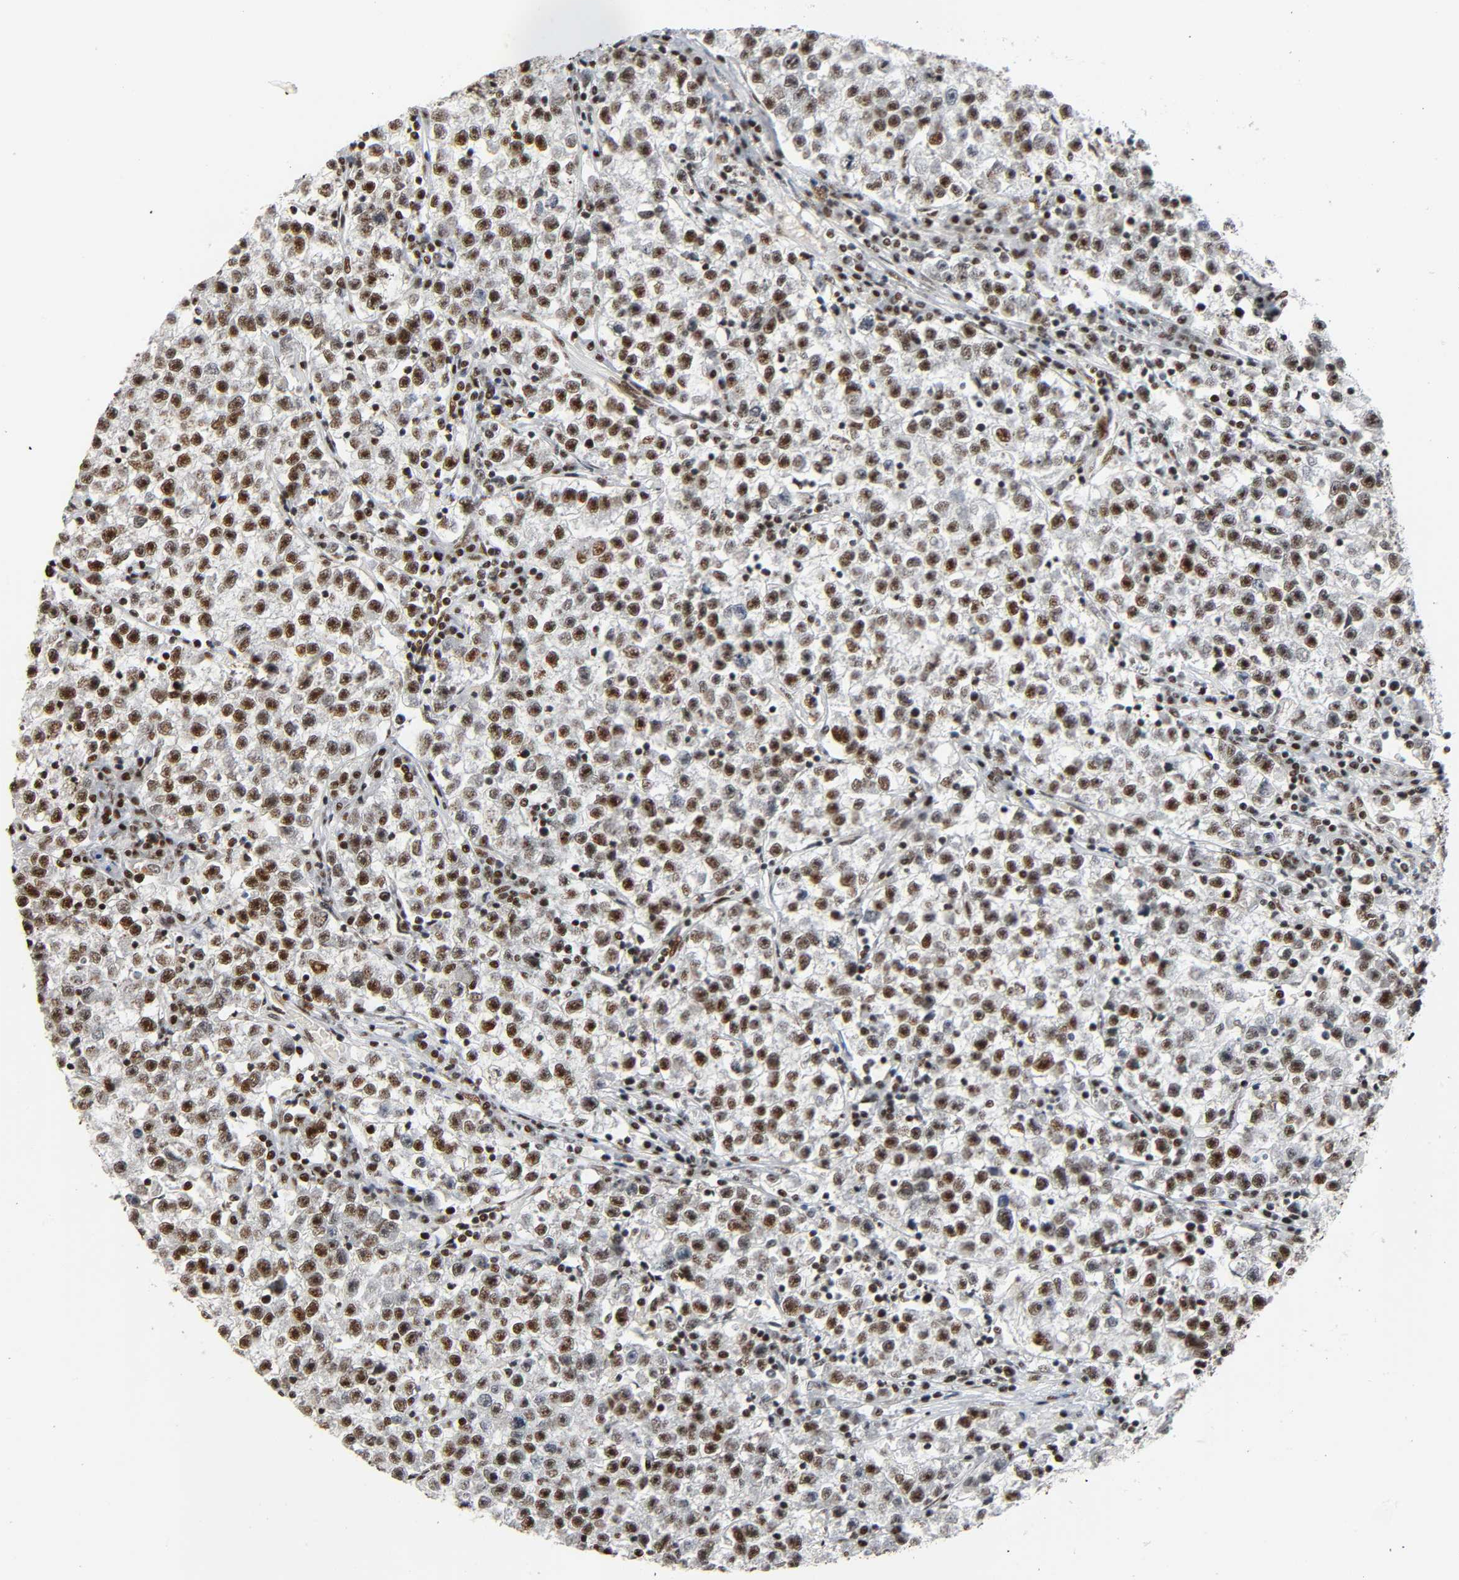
{"staining": {"intensity": "strong", "quantity": ">75%", "location": "nuclear"}, "tissue": "testis cancer", "cell_type": "Tumor cells", "image_type": "cancer", "snomed": [{"axis": "morphology", "description": "Seminoma, NOS"}, {"axis": "topography", "description": "Testis"}], "caption": "Immunohistochemical staining of human seminoma (testis) reveals high levels of strong nuclear protein positivity in about >75% of tumor cells.", "gene": "CDK9", "patient": {"sex": "male", "age": 22}}